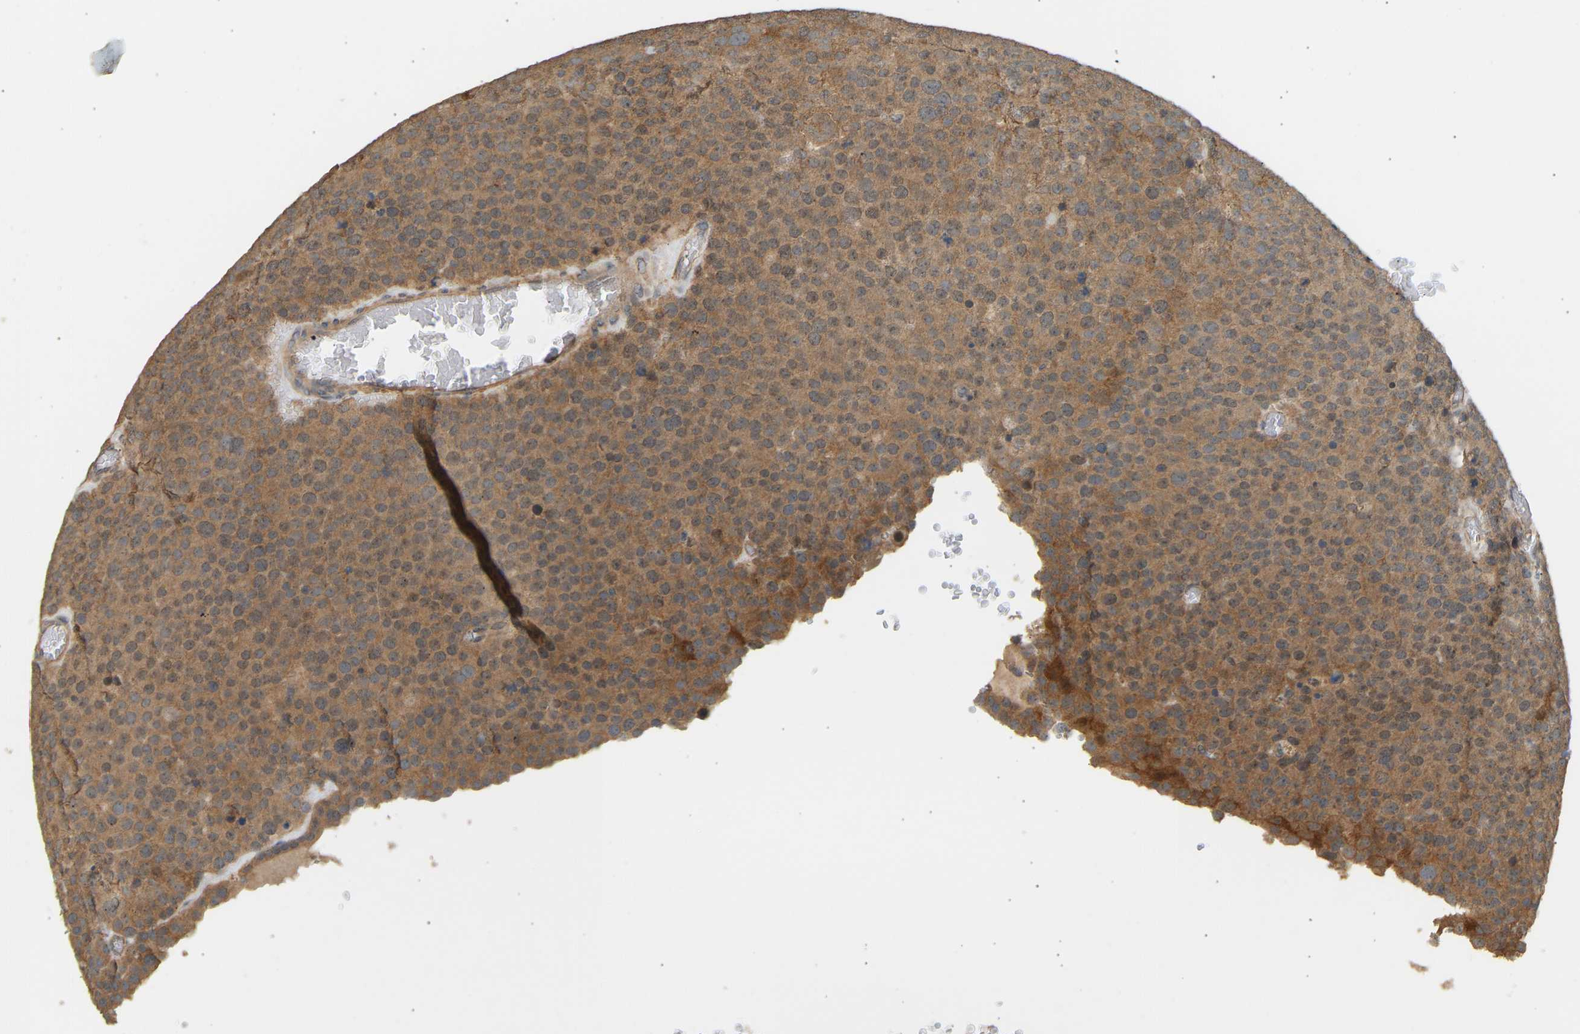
{"staining": {"intensity": "moderate", "quantity": ">75%", "location": "cytoplasmic/membranous"}, "tissue": "testis cancer", "cell_type": "Tumor cells", "image_type": "cancer", "snomed": [{"axis": "morphology", "description": "Normal tissue, NOS"}, {"axis": "morphology", "description": "Seminoma, NOS"}, {"axis": "topography", "description": "Testis"}], "caption": "Tumor cells reveal moderate cytoplasmic/membranous positivity in about >75% of cells in testis cancer. (DAB (3,3'-diaminobenzidine) IHC, brown staining for protein, blue staining for nuclei).", "gene": "RGL1", "patient": {"sex": "male", "age": 71}}